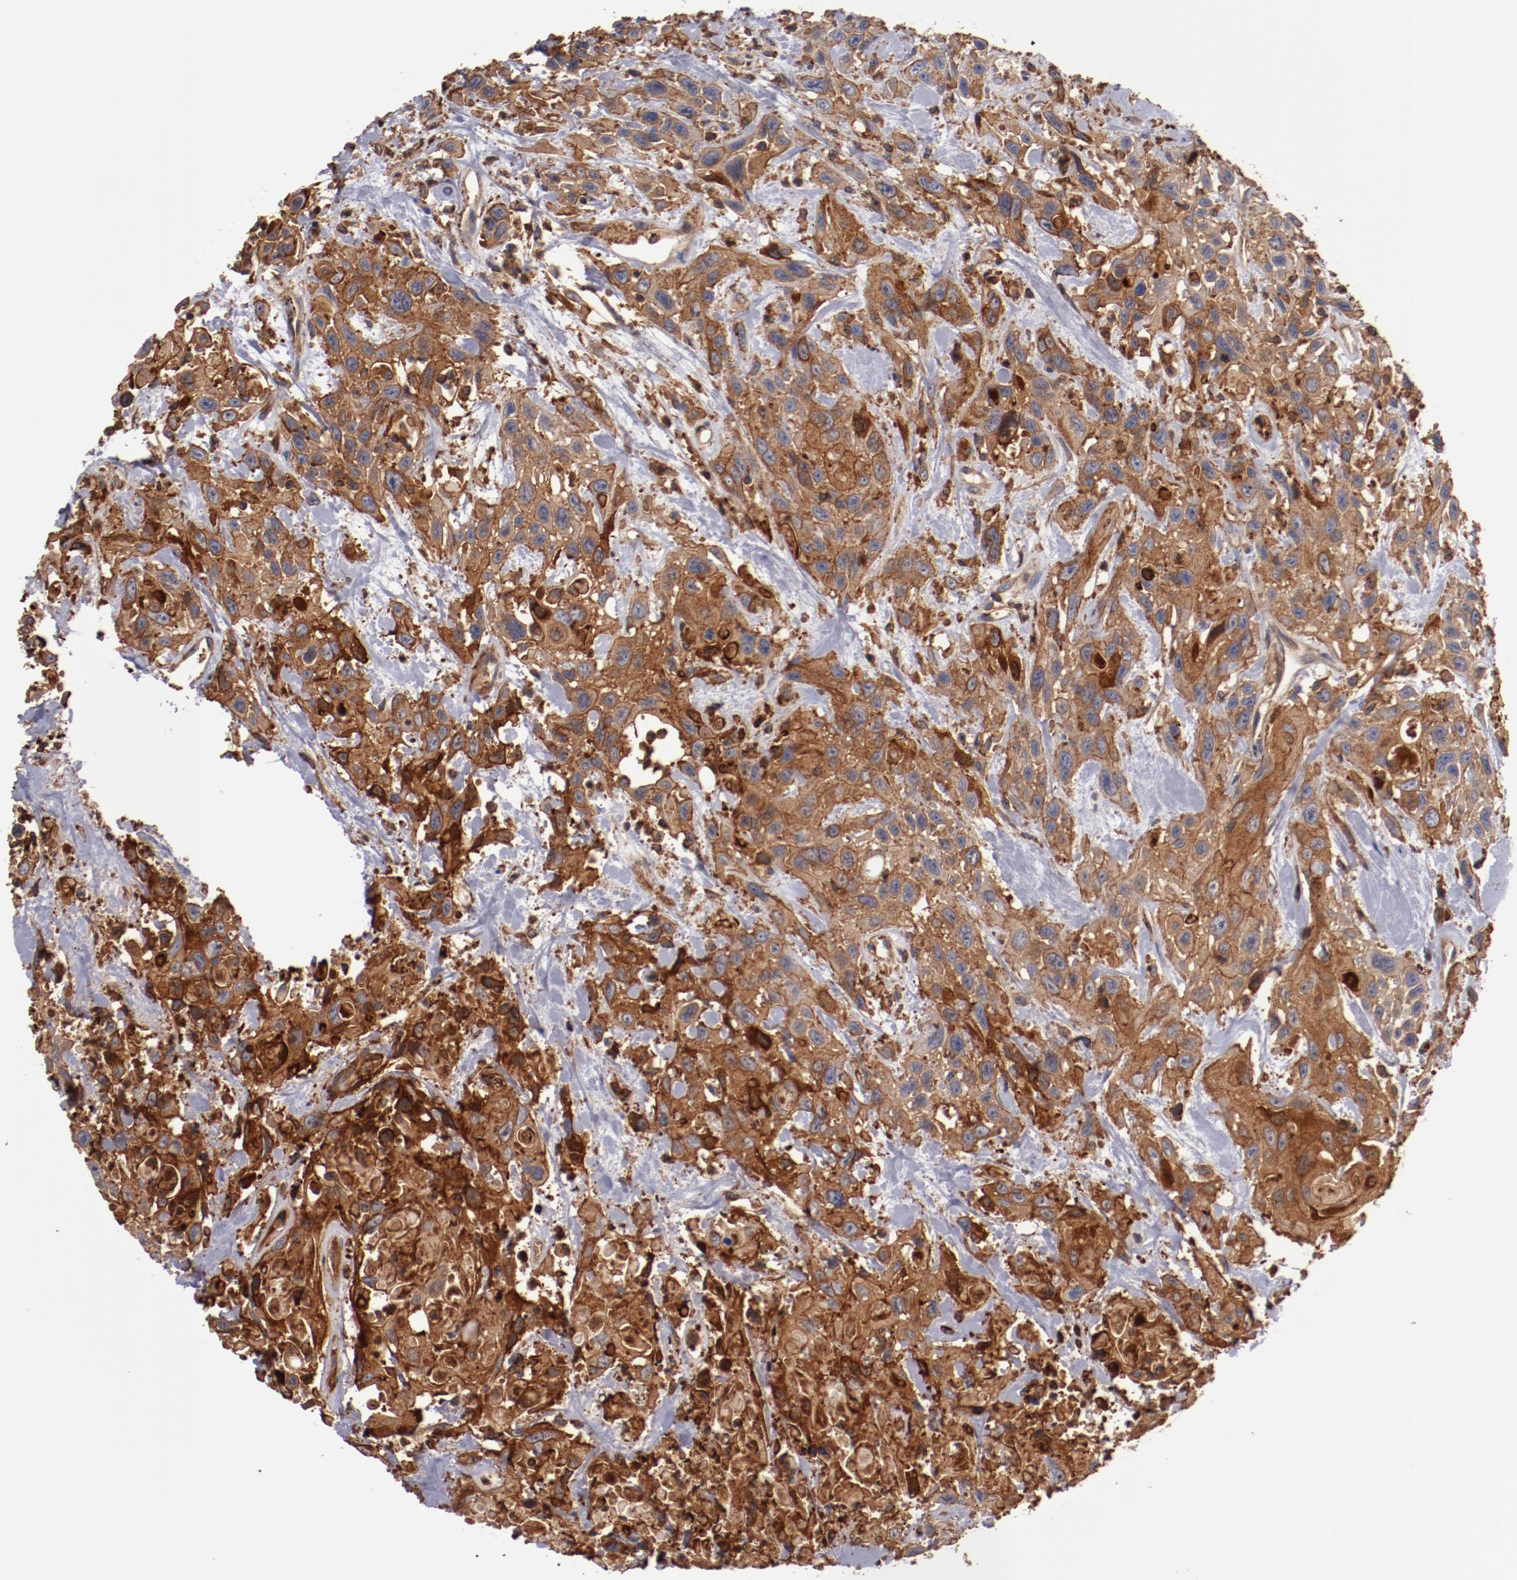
{"staining": {"intensity": "strong", "quantity": ">75%", "location": "cytoplasmic/membranous"}, "tissue": "urothelial cancer", "cell_type": "Tumor cells", "image_type": "cancer", "snomed": [{"axis": "morphology", "description": "Urothelial carcinoma, High grade"}, {"axis": "topography", "description": "Urinary bladder"}], "caption": "Tumor cells reveal high levels of strong cytoplasmic/membranous expression in approximately >75% of cells in urothelial cancer. (Brightfield microscopy of DAB IHC at high magnification).", "gene": "TMOD3", "patient": {"sex": "female", "age": 84}}